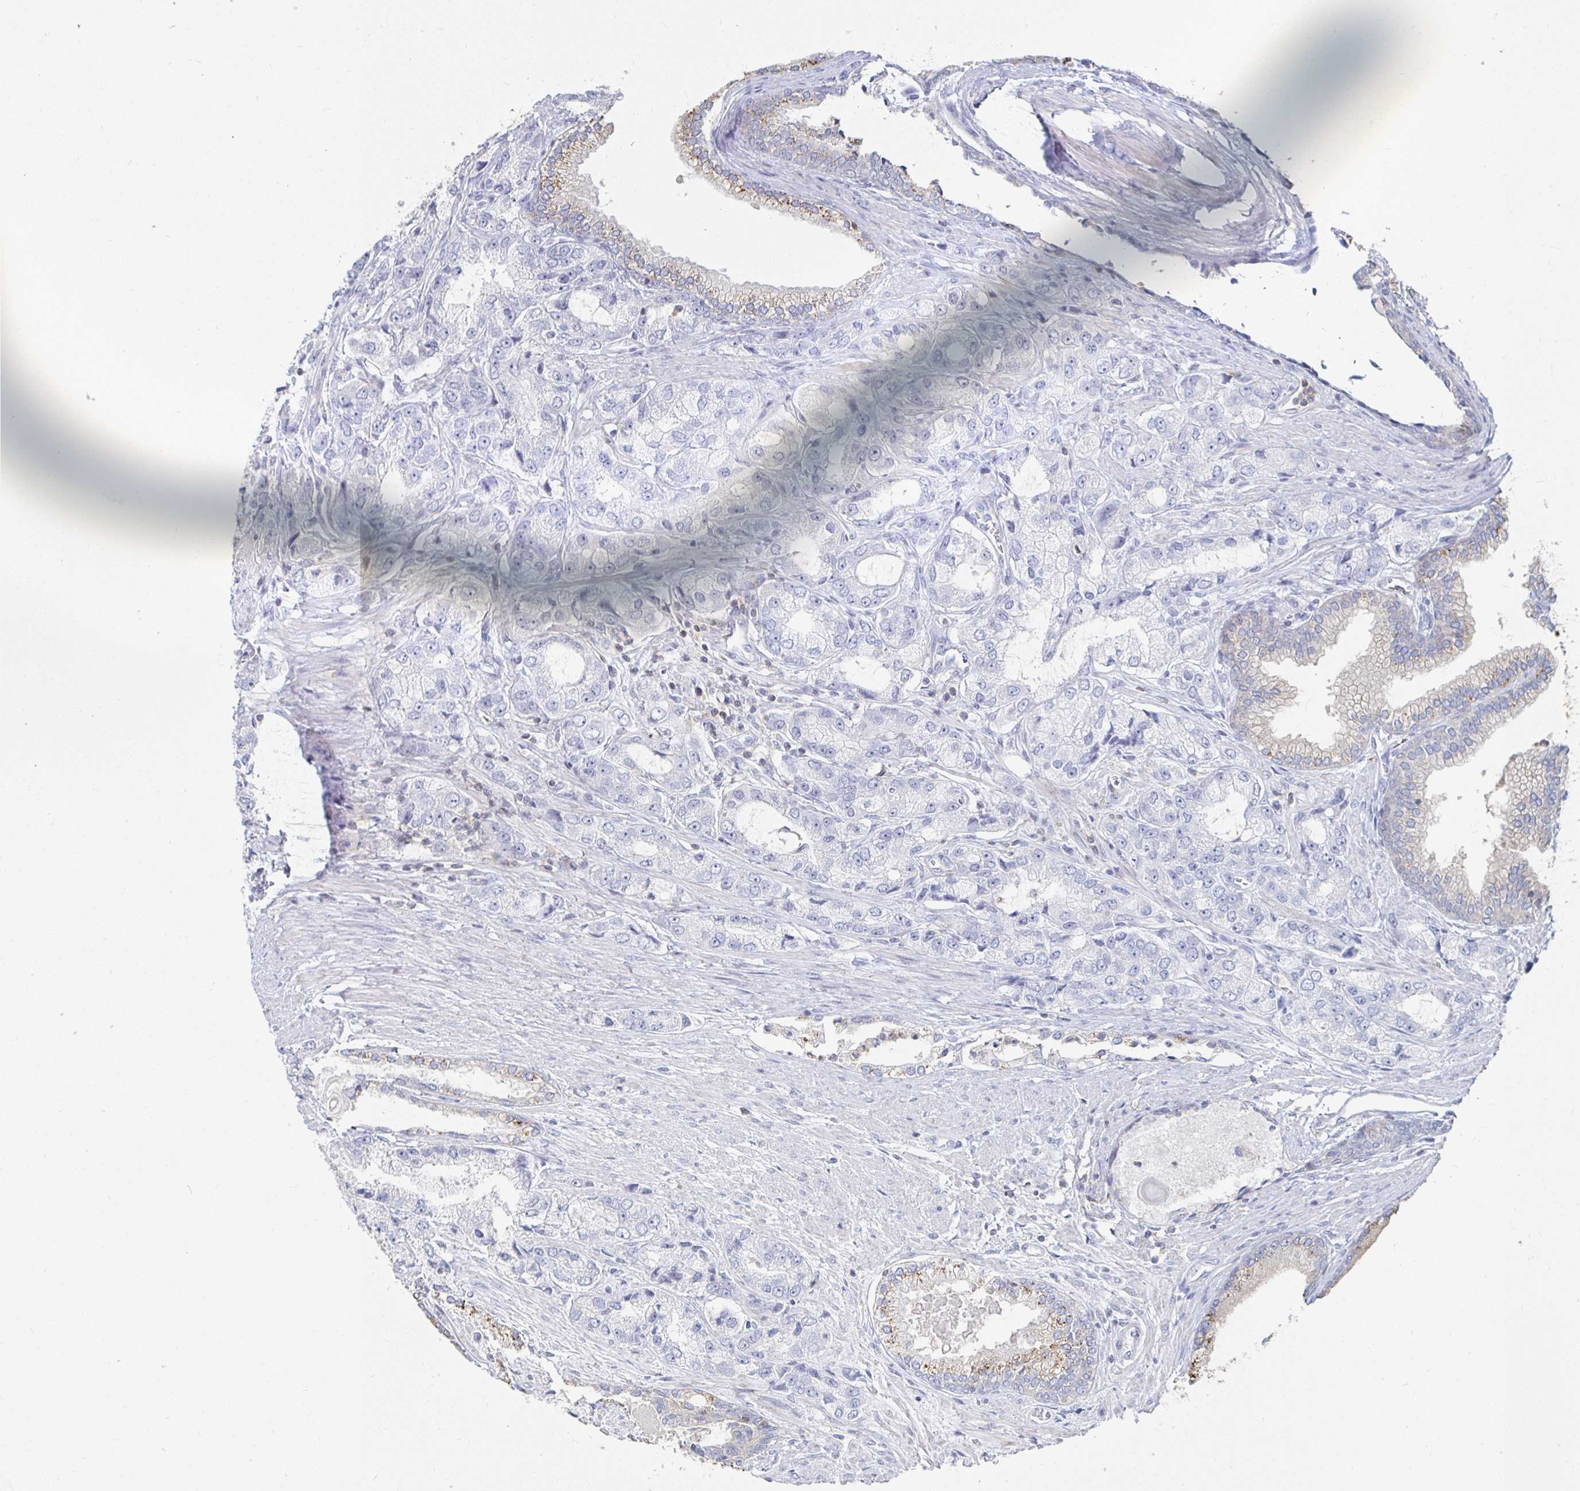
{"staining": {"intensity": "weak", "quantity": "<25%", "location": "cytoplasmic/membranous"}, "tissue": "prostate cancer", "cell_type": "Tumor cells", "image_type": "cancer", "snomed": [{"axis": "morphology", "description": "Adenocarcinoma, Low grade"}, {"axis": "topography", "description": "Prostate"}], "caption": "IHC of human low-grade adenocarcinoma (prostate) displays no expression in tumor cells.", "gene": "PIK3CD", "patient": {"sex": "male", "age": 69}}